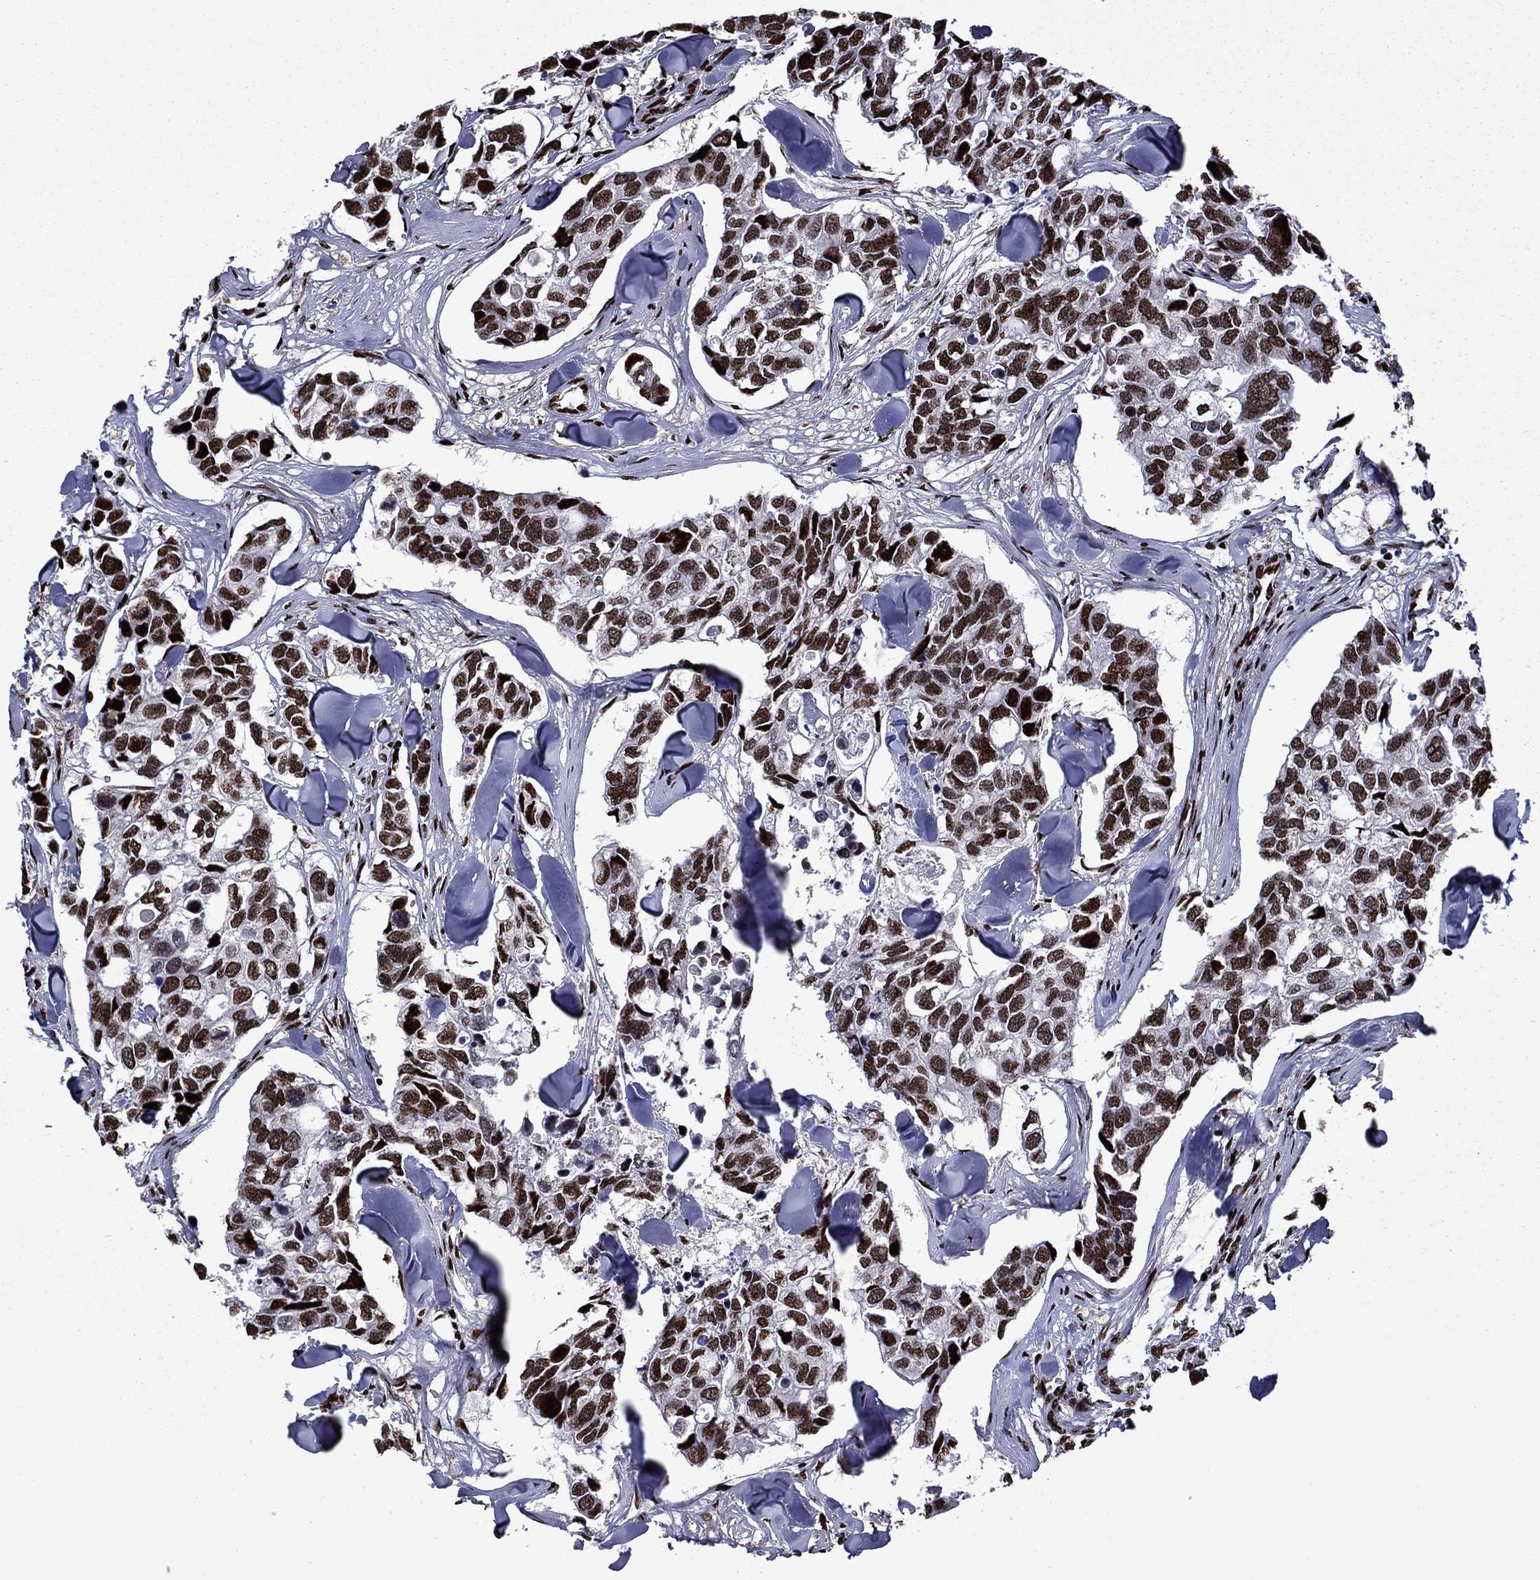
{"staining": {"intensity": "strong", "quantity": ">75%", "location": "nuclear"}, "tissue": "breast cancer", "cell_type": "Tumor cells", "image_type": "cancer", "snomed": [{"axis": "morphology", "description": "Duct carcinoma"}, {"axis": "topography", "description": "Breast"}], "caption": "Breast cancer (invasive ductal carcinoma) stained with a brown dye displays strong nuclear positive staining in about >75% of tumor cells.", "gene": "LIMK1", "patient": {"sex": "female", "age": 83}}